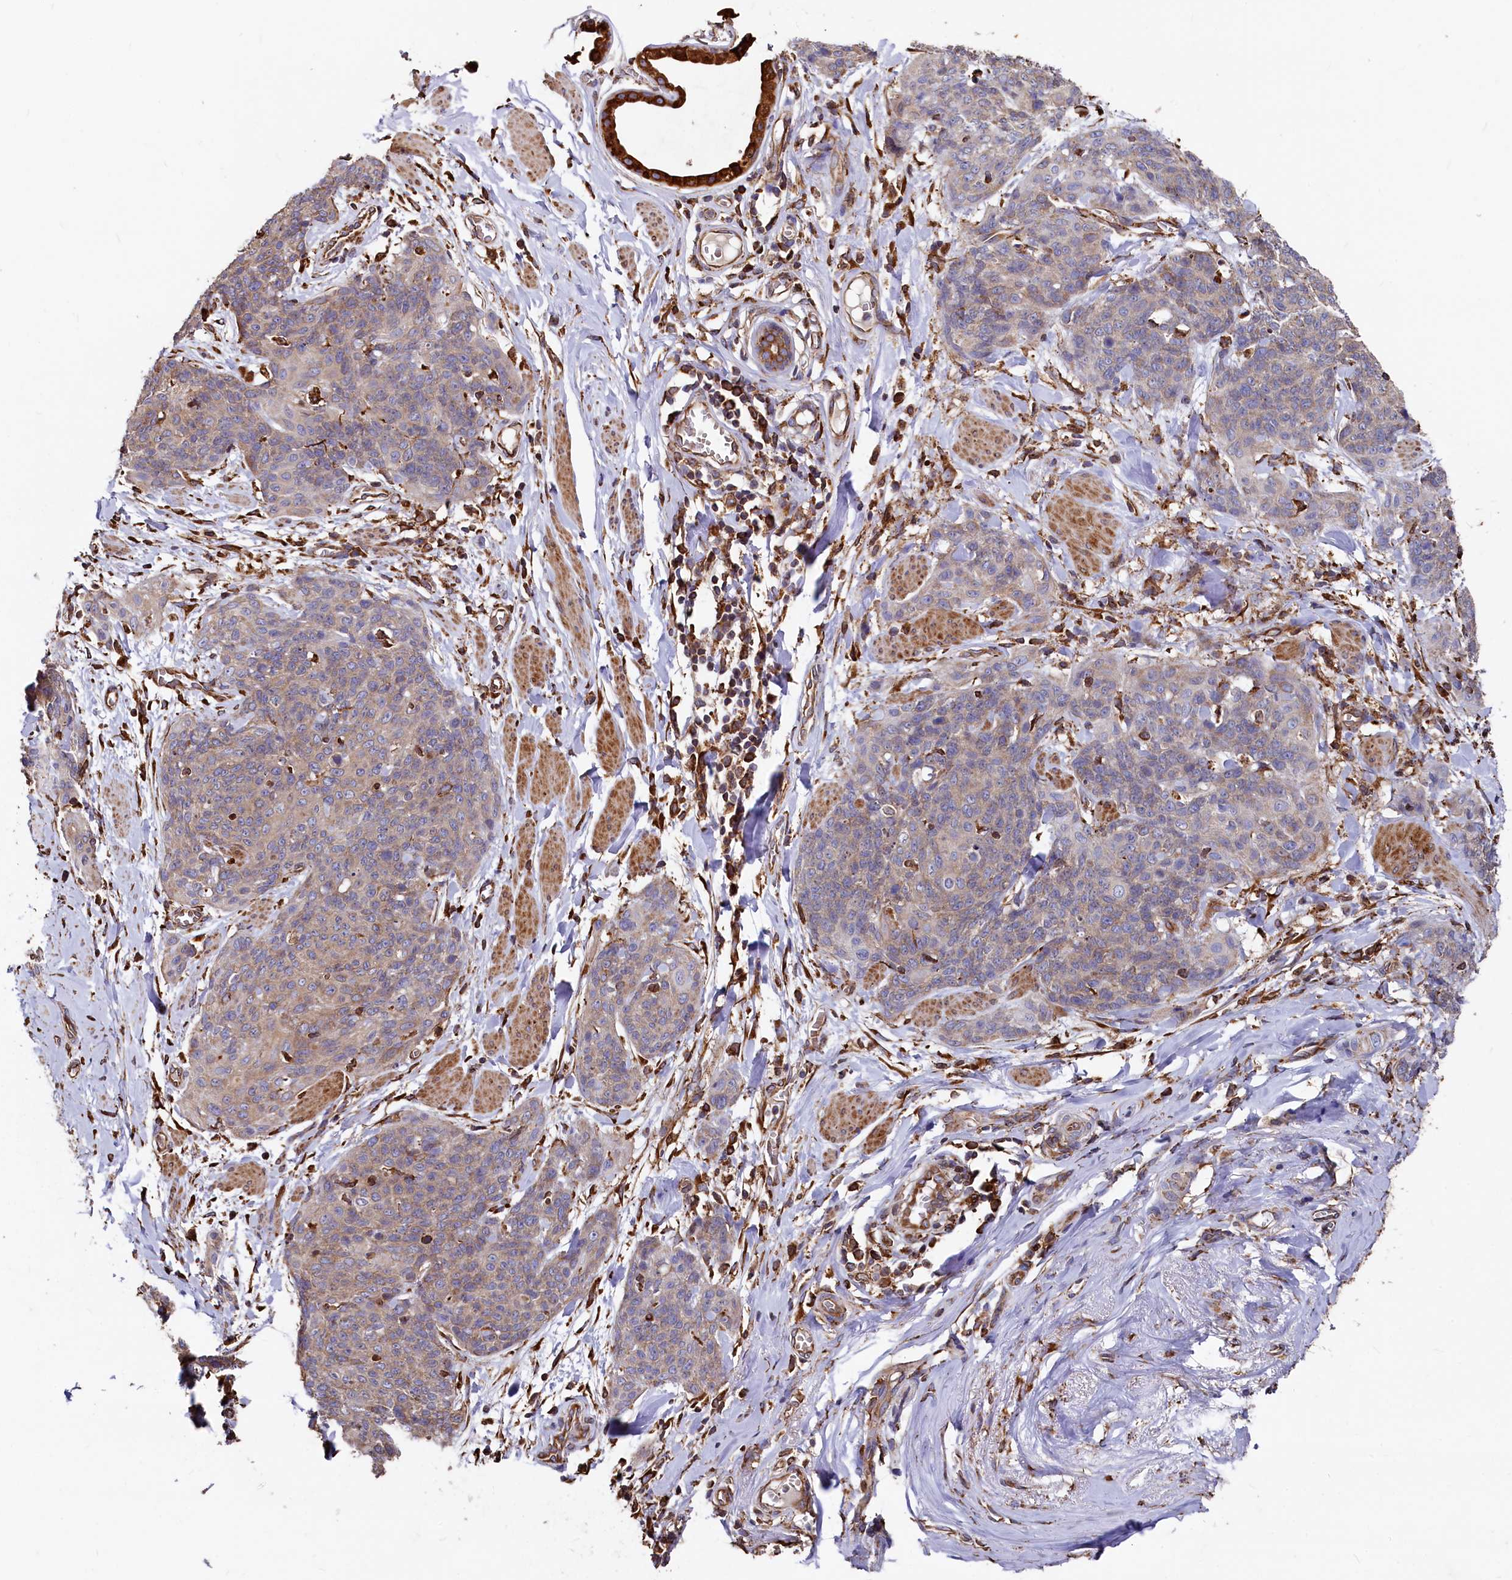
{"staining": {"intensity": "weak", "quantity": "<25%", "location": "cytoplasmic/membranous"}, "tissue": "skin cancer", "cell_type": "Tumor cells", "image_type": "cancer", "snomed": [{"axis": "morphology", "description": "Squamous cell carcinoma, NOS"}, {"axis": "topography", "description": "Skin"}, {"axis": "topography", "description": "Vulva"}], "caption": "This photomicrograph is of skin squamous cell carcinoma stained with IHC to label a protein in brown with the nuclei are counter-stained blue. There is no staining in tumor cells. (Stains: DAB IHC with hematoxylin counter stain, Microscopy: brightfield microscopy at high magnification).", "gene": "NEURL1B", "patient": {"sex": "female", "age": 85}}